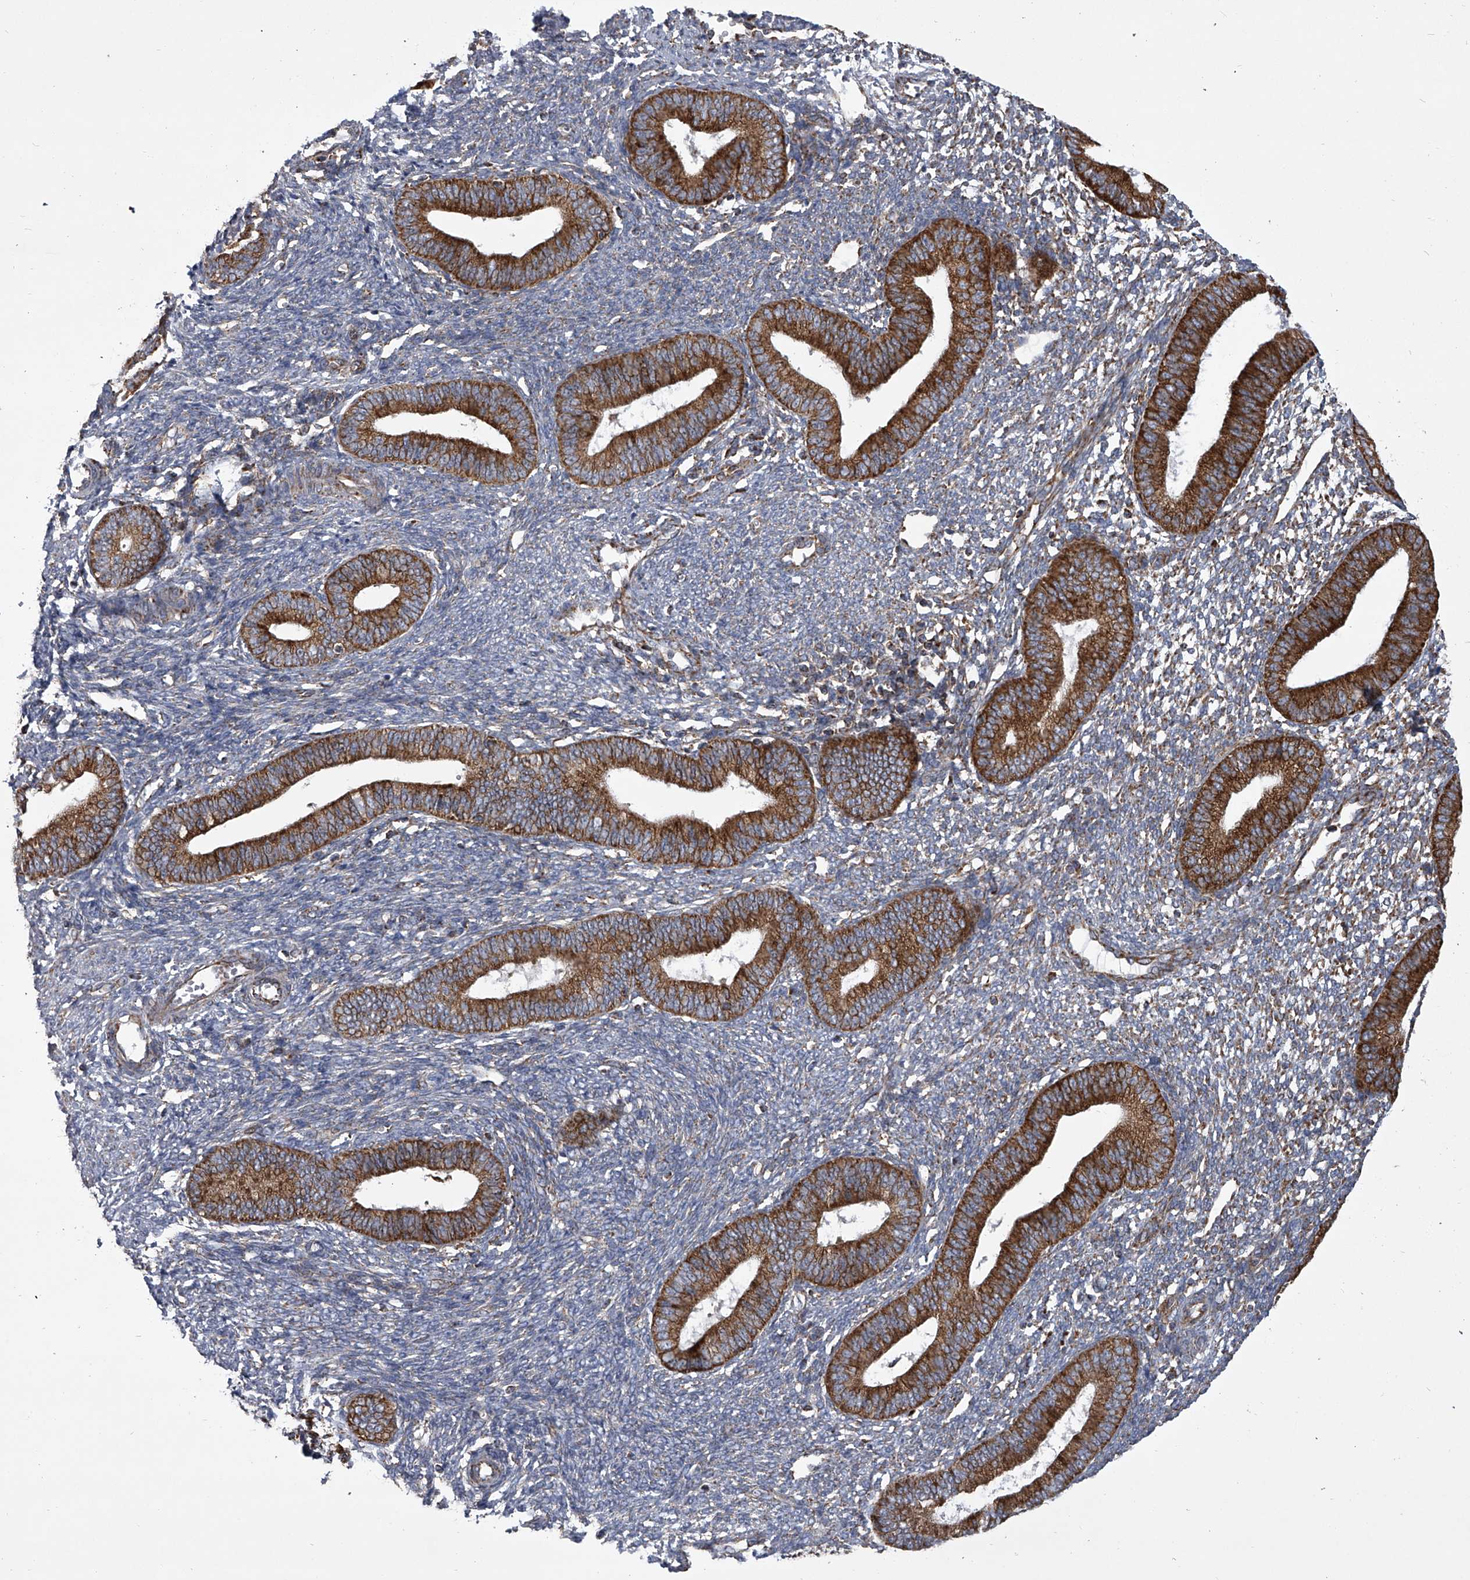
{"staining": {"intensity": "moderate", "quantity": "25%-75%", "location": "cytoplasmic/membranous"}, "tissue": "endometrium", "cell_type": "Cells in endometrial stroma", "image_type": "normal", "snomed": [{"axis": "morphology", "description": "Normal tissue, NOS"}, {"axis": "topography", "description": "Endometrium"}], "caption": "Cells in endometrial stroma demonstrate moderate cytoplasmic/membranous staining in approximately 25%-75% of cells in normal endometrium.", "gene": "ZC3H15", "patient": {"sex": "female", "age": 46}}